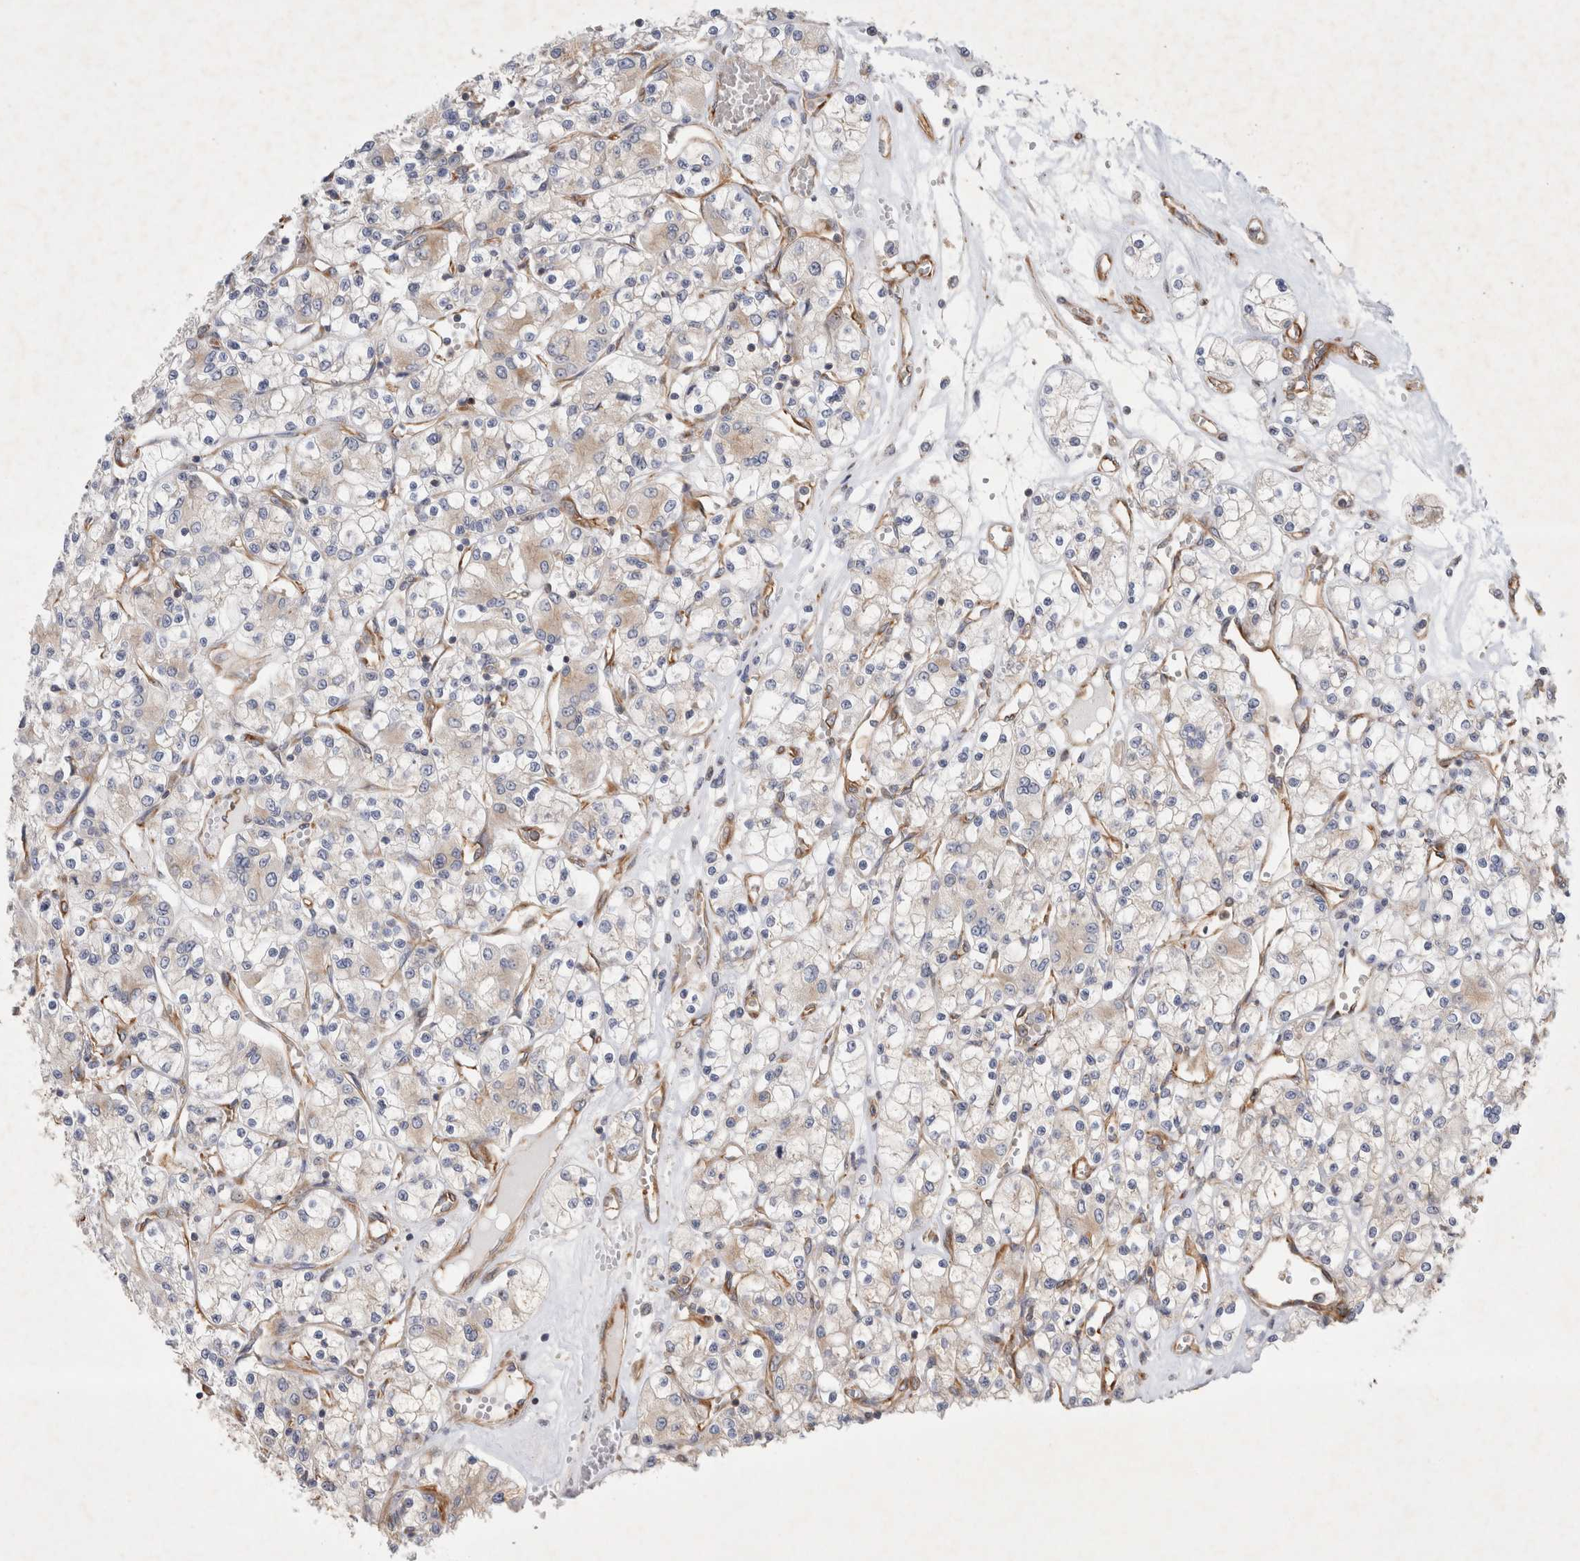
{"staining": {"intensity": "weak", "quantity": "25%-75%", "location": "cytoplasmic/membranous"}, "tissue": "renal cancer", "cell_type": "Tumor cells", "image_type": "cancer", "snomed": [{"axis": "morphology", "description": "Adenocarcinoma, NOS"}, {"axis": "topography", "description": "Kidney"}], "caption": "A brown stain labels weak cytoplasmic/membranous staining of a protein in human adenocarcinoma (renal) tumor cells.", "gene": "GPR150", "patient": {"sex": "female", "age": 59}}